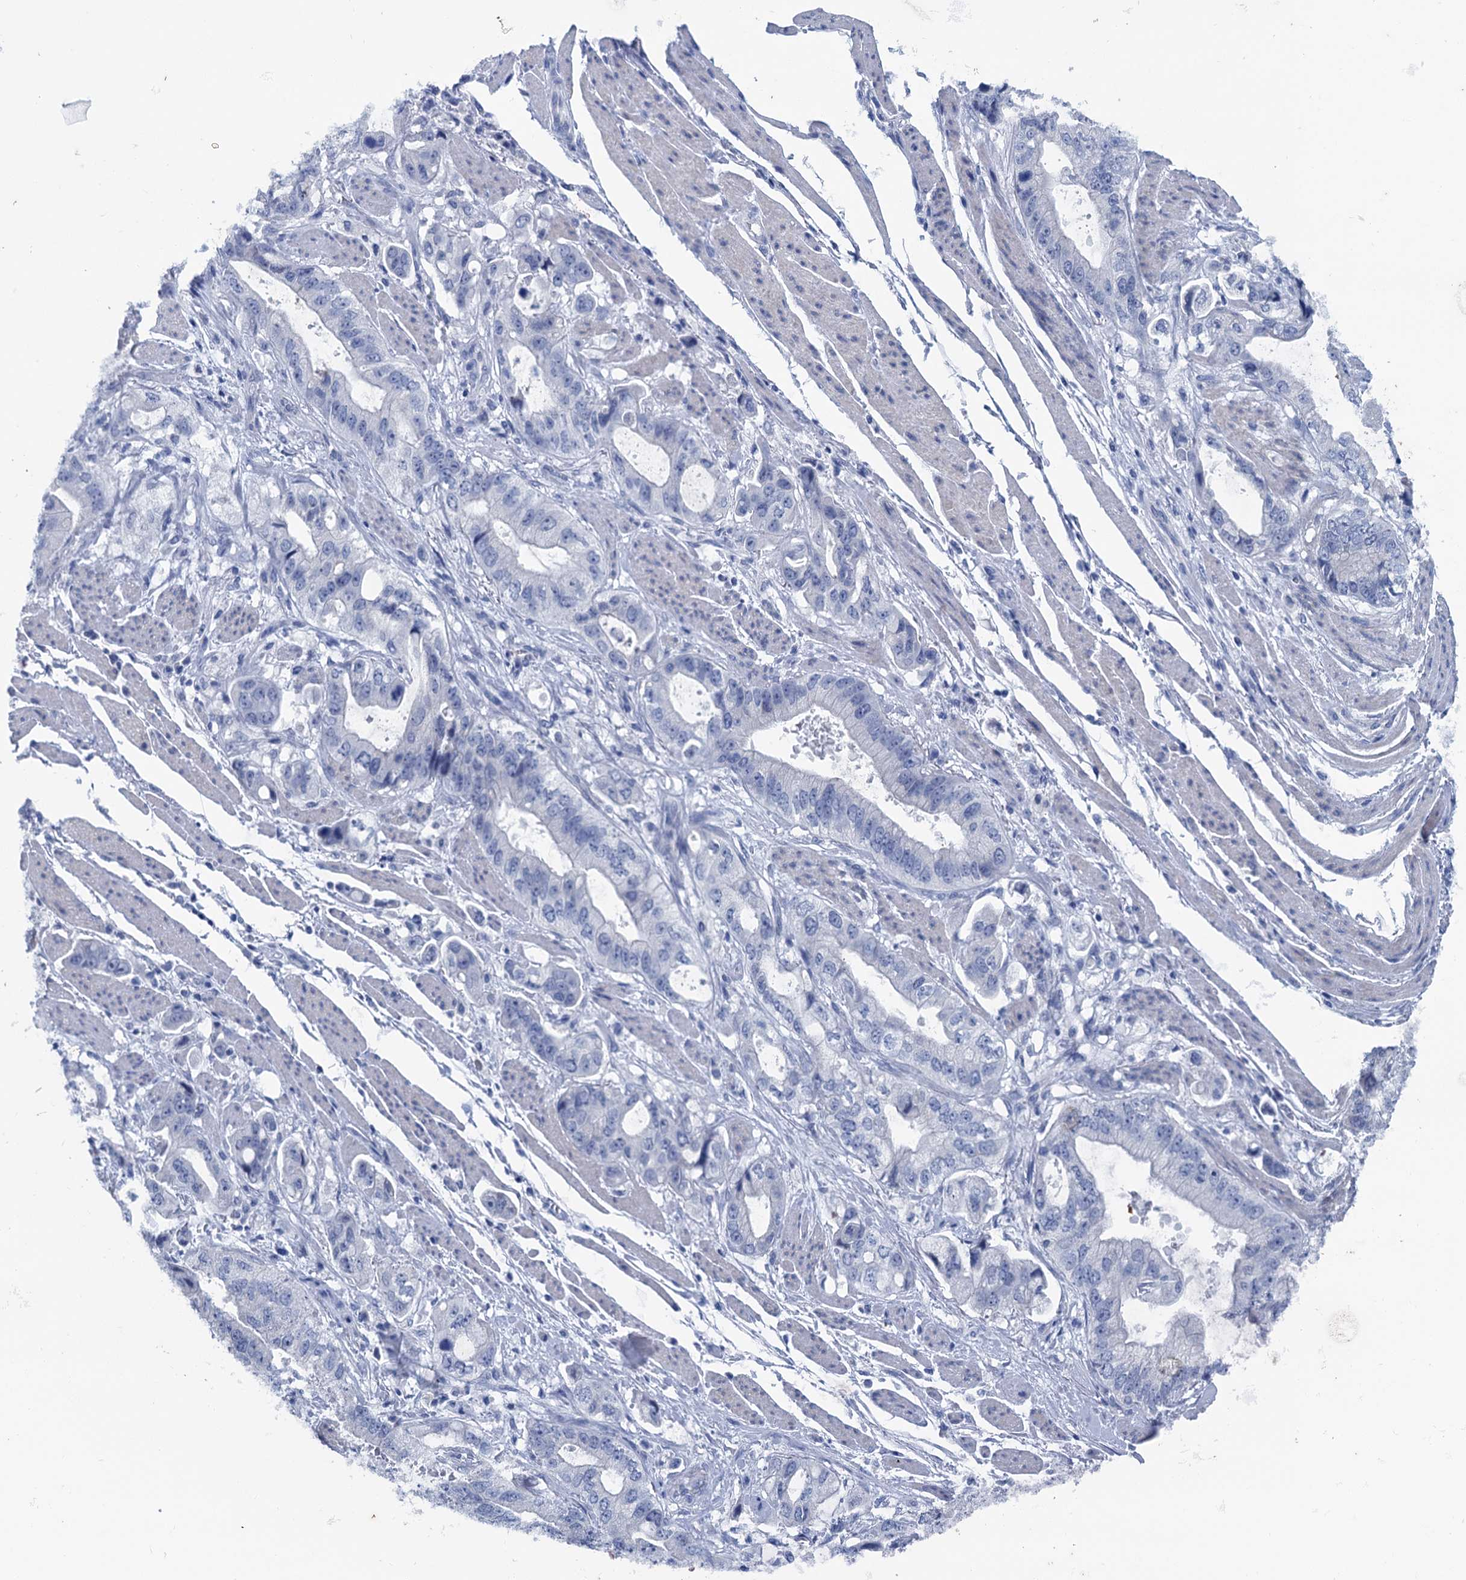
{"staining": {"intensity": "negative", "quantity": "none", "location": "none"}, "tissue": "stomach cancer", "cell_type": "Tumor cells", "image_type": "cancer", "snomed": [{"axis": "morphology", "description": "Adenocarcinoma, NOS"}, {"axis": "topography", "description": "Stomach"}], "caption": "Image shows no significant protein expression in tumor cells of stomach cancer (adenocarcinoma).", "gene": "MYOZ3", "patient": {"sex": "male", "age": 62}}